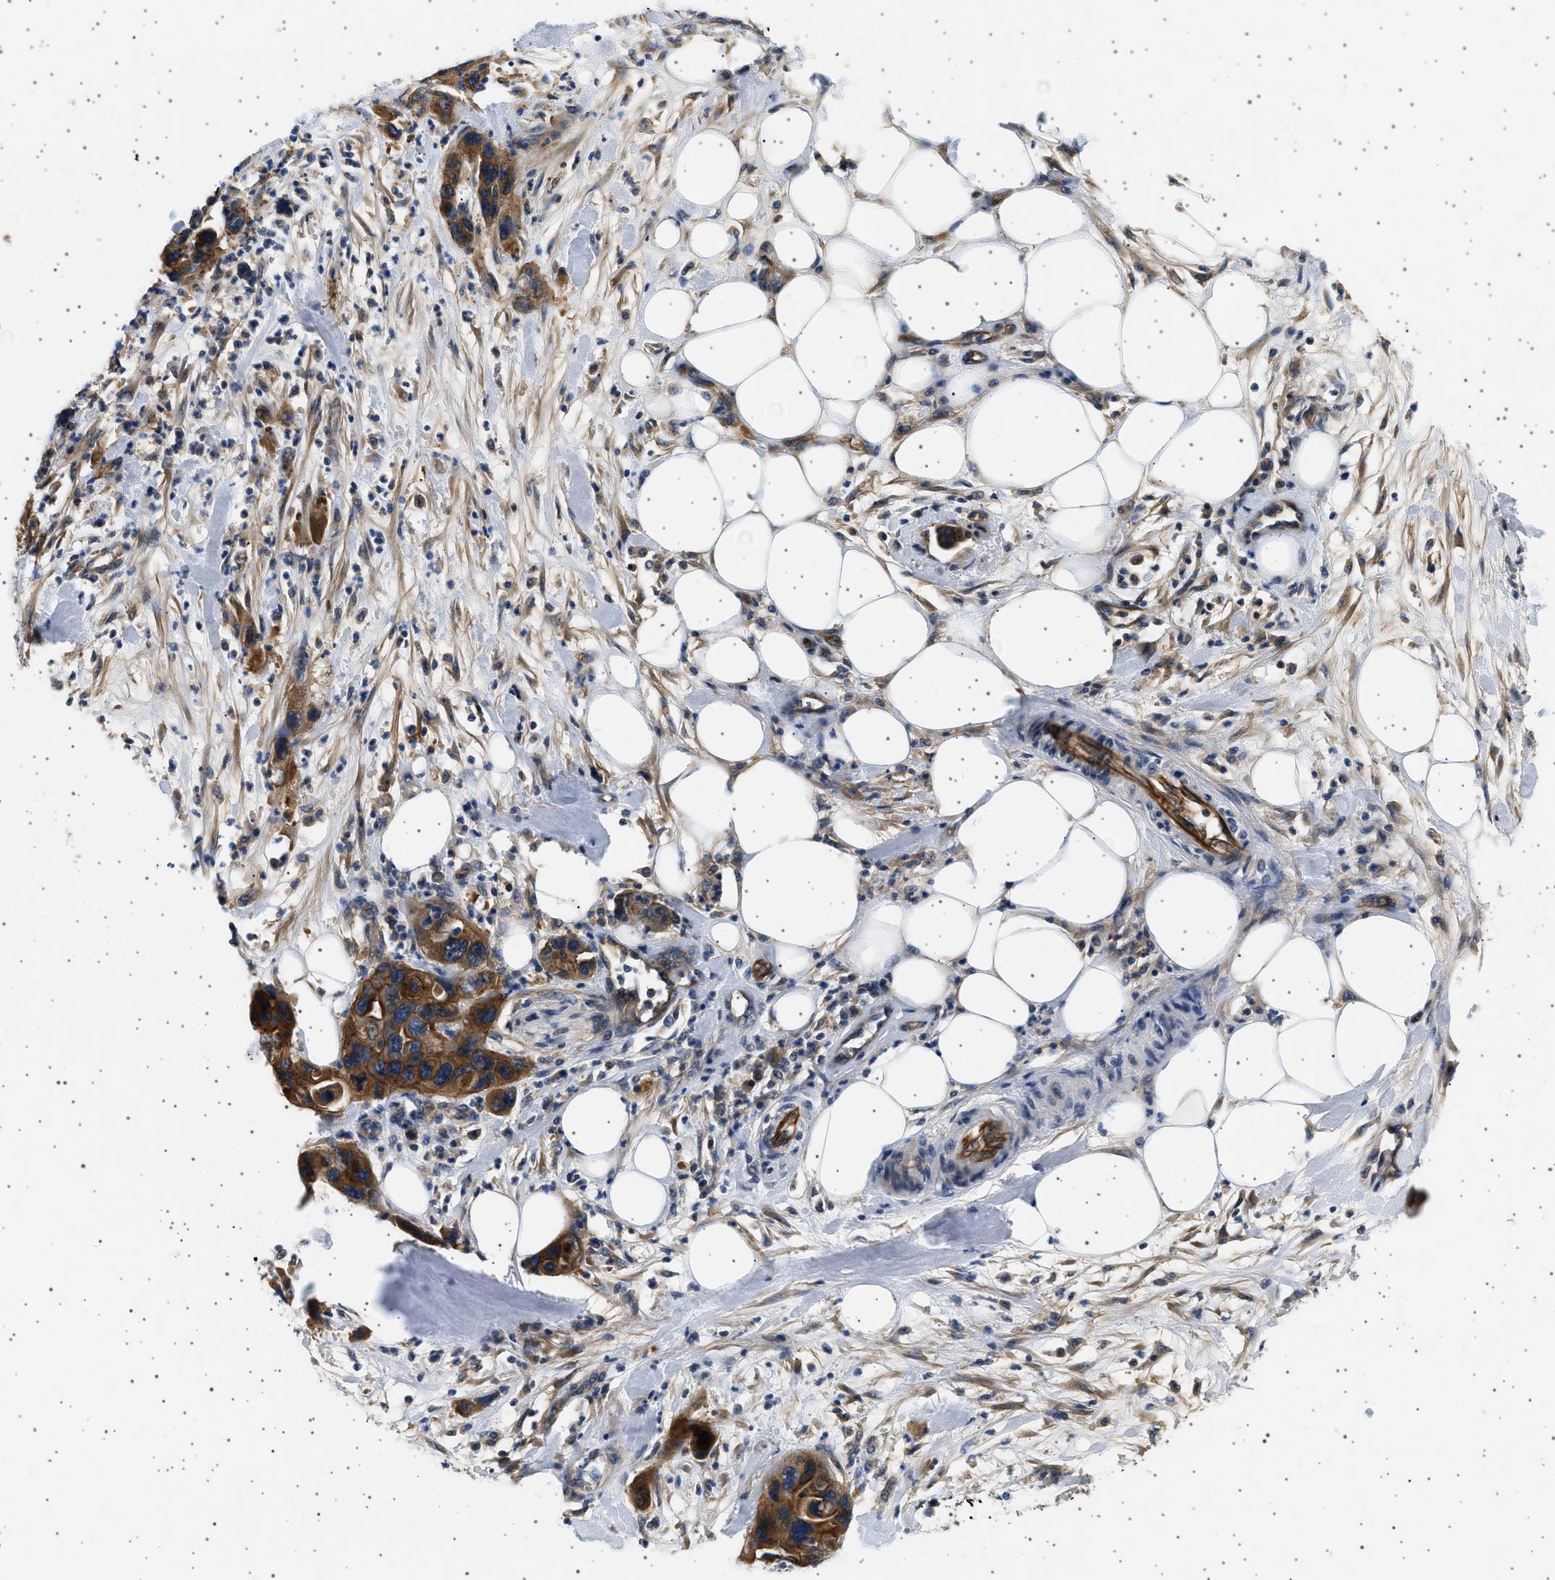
{"staining": {"intensity": "strong", "quantity": ">75%", "location": "cytoplasmic/membranous"}, "tissue": "pancreatic cancer", "cell_type": "Tumor cells", "image_type": "cancer", "snomed": [{"axis": "morphology", "description": "Normal tissue, NOS"}, {"axis": "morphology", "description": "Adenocarcinoma, NOS"}, {"axis": "topography", "description": "Pancreas"}], "caption": "Pancreatic cancer was stained to show a protein in brown. There is high levels of strong cytoplasmic/membranous staining in about >75% of tumor cells.", "gene": "PLPP6", "patient": {"sex": "female", "age": 71}}